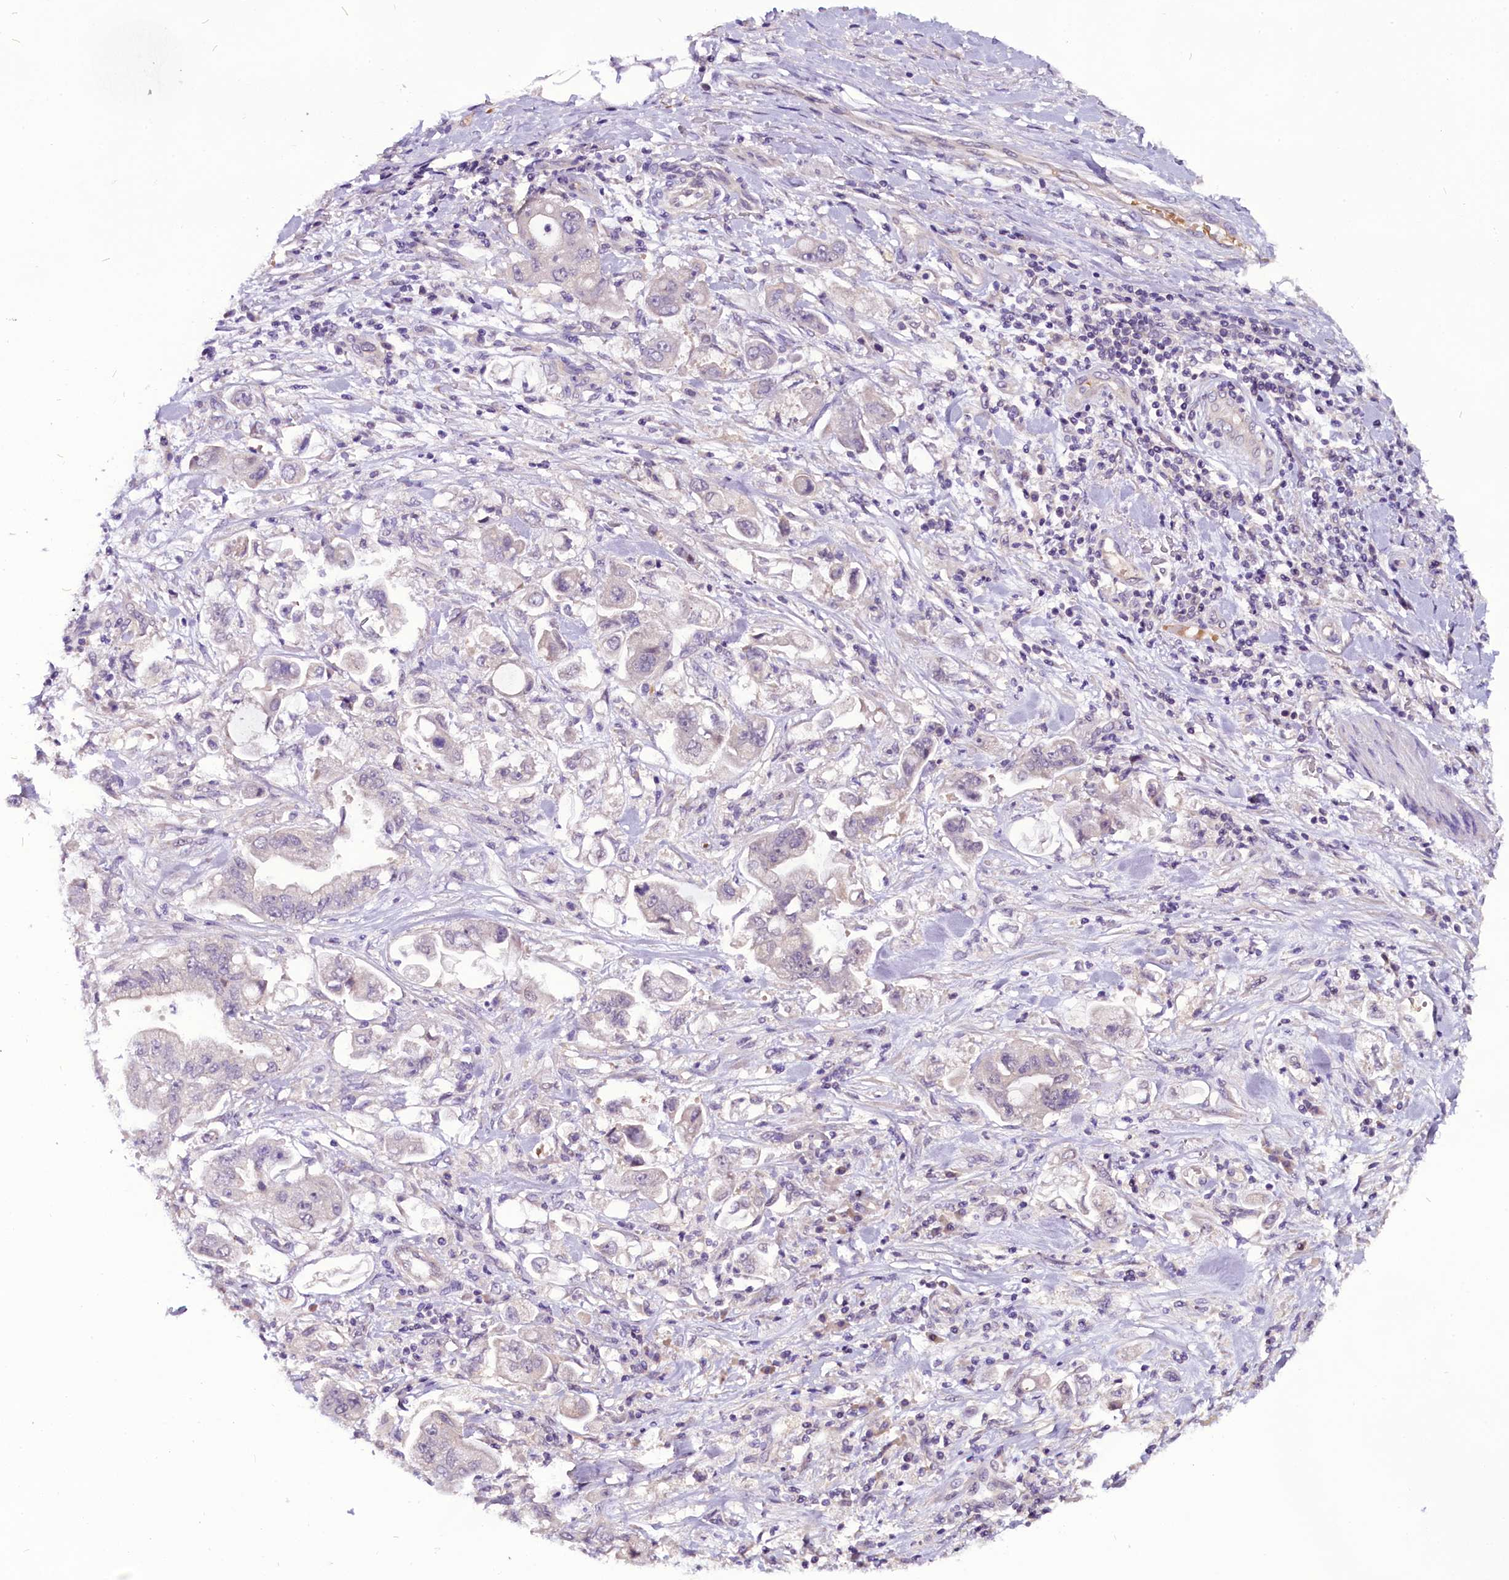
{"staining": {"intensity": "negative", "quantity": "none", "location": "none"}, "tissue": "stomach cancer", "cell_type": "Tumor cells", "image_type": "cancer", "snomed": [{"axis": "morphology", "description": "Adenocarcinoma, NOS"}, {"axis": "topography", "description": "Stomach"}], "caption": "Stomach adenocarcinoma stained for a protein using immunohistochemistry exhibits no staining tumor cells.", "gene": "C9orf40", "patient": {"sex": "male", "age": 62}}